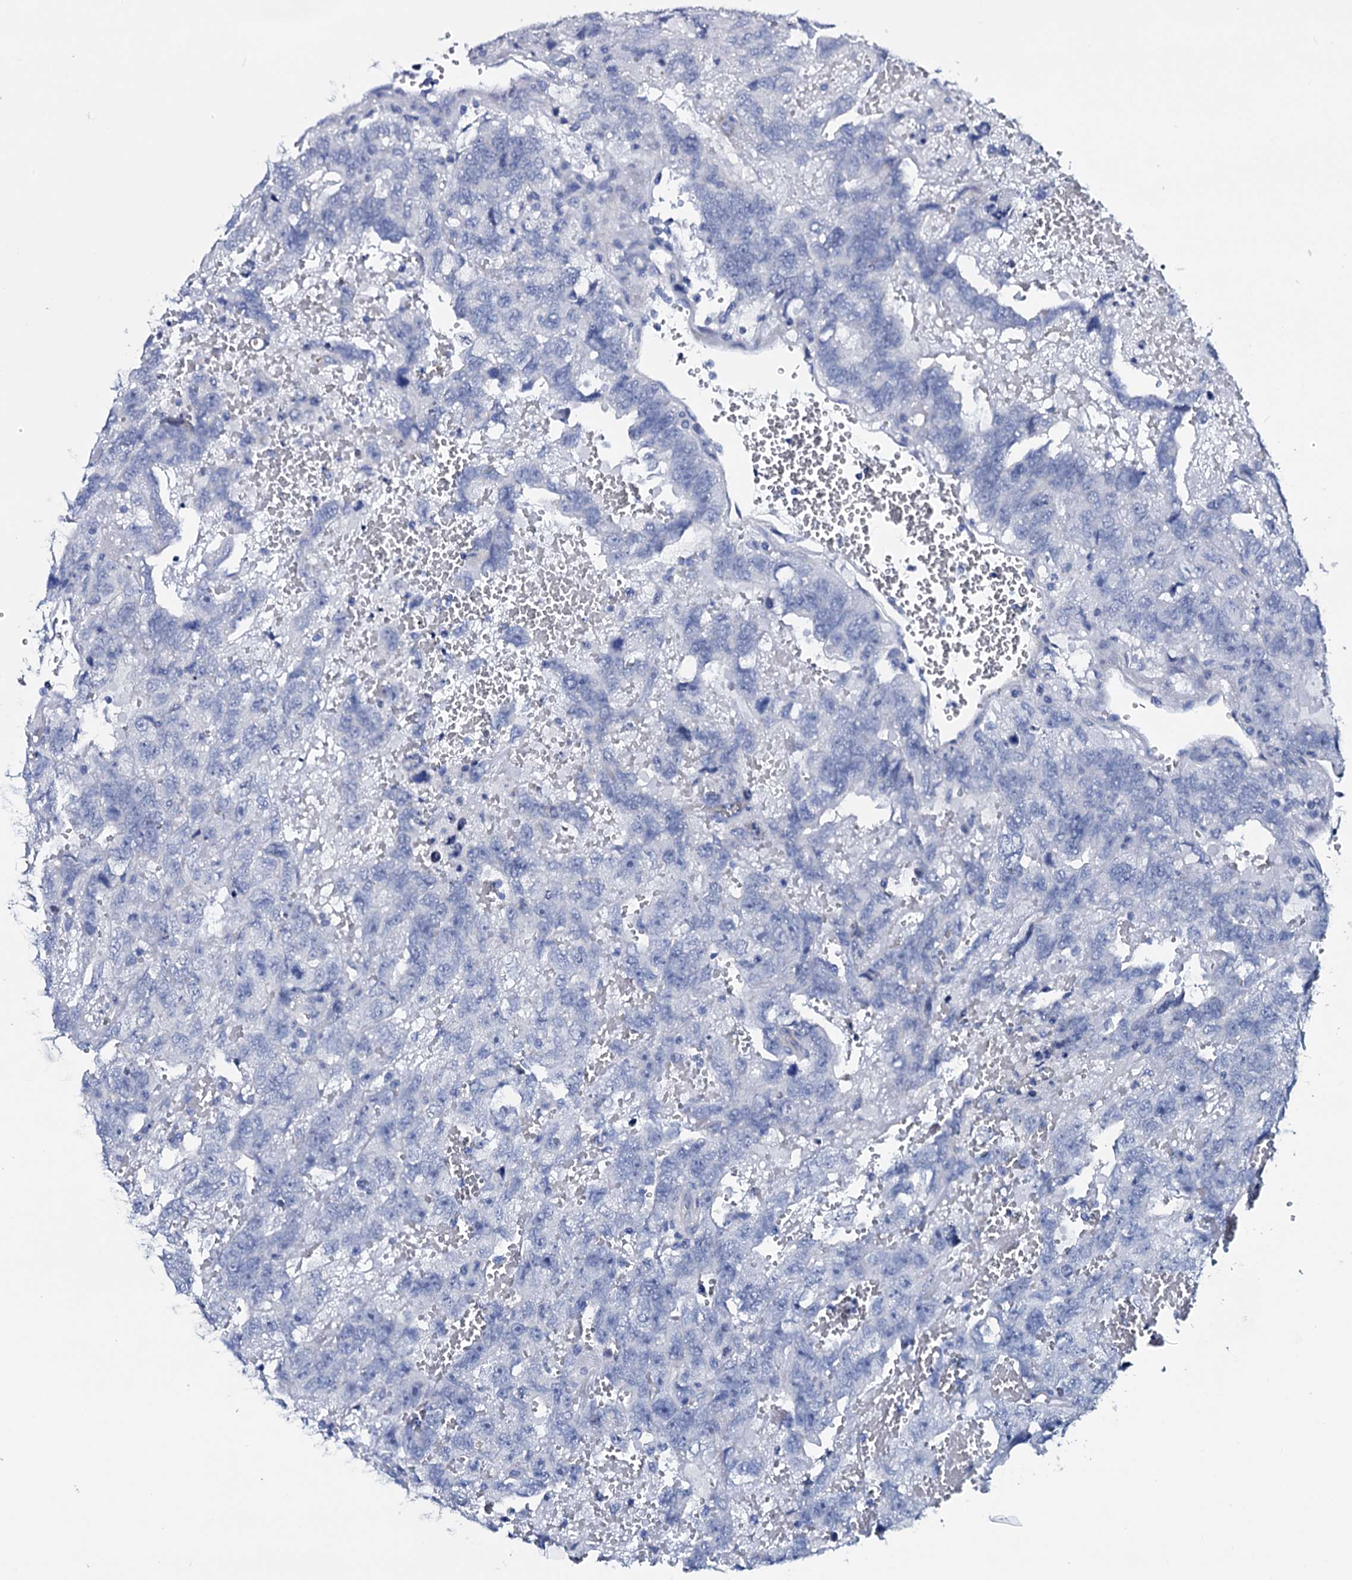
{"staining": {"intensity": "negative", "quantity": "none", "location": "none"}, "tissue": "testis cancer", "cell_type": "Tumor cells", "image_type": "cancer", "snomed": [{"axis": "morphology", "description": "Carcinoma, Embryonal, NOS"}, {"axis": "topography", "description": "Testis"}], "caption": "Embryonal carcinoma (testis) stained for a protein using immunohistochemistry (IHC) displays no staining tumor cells.", "gene": "GYS2", "patient": {"sex": "male", "age": 45}}